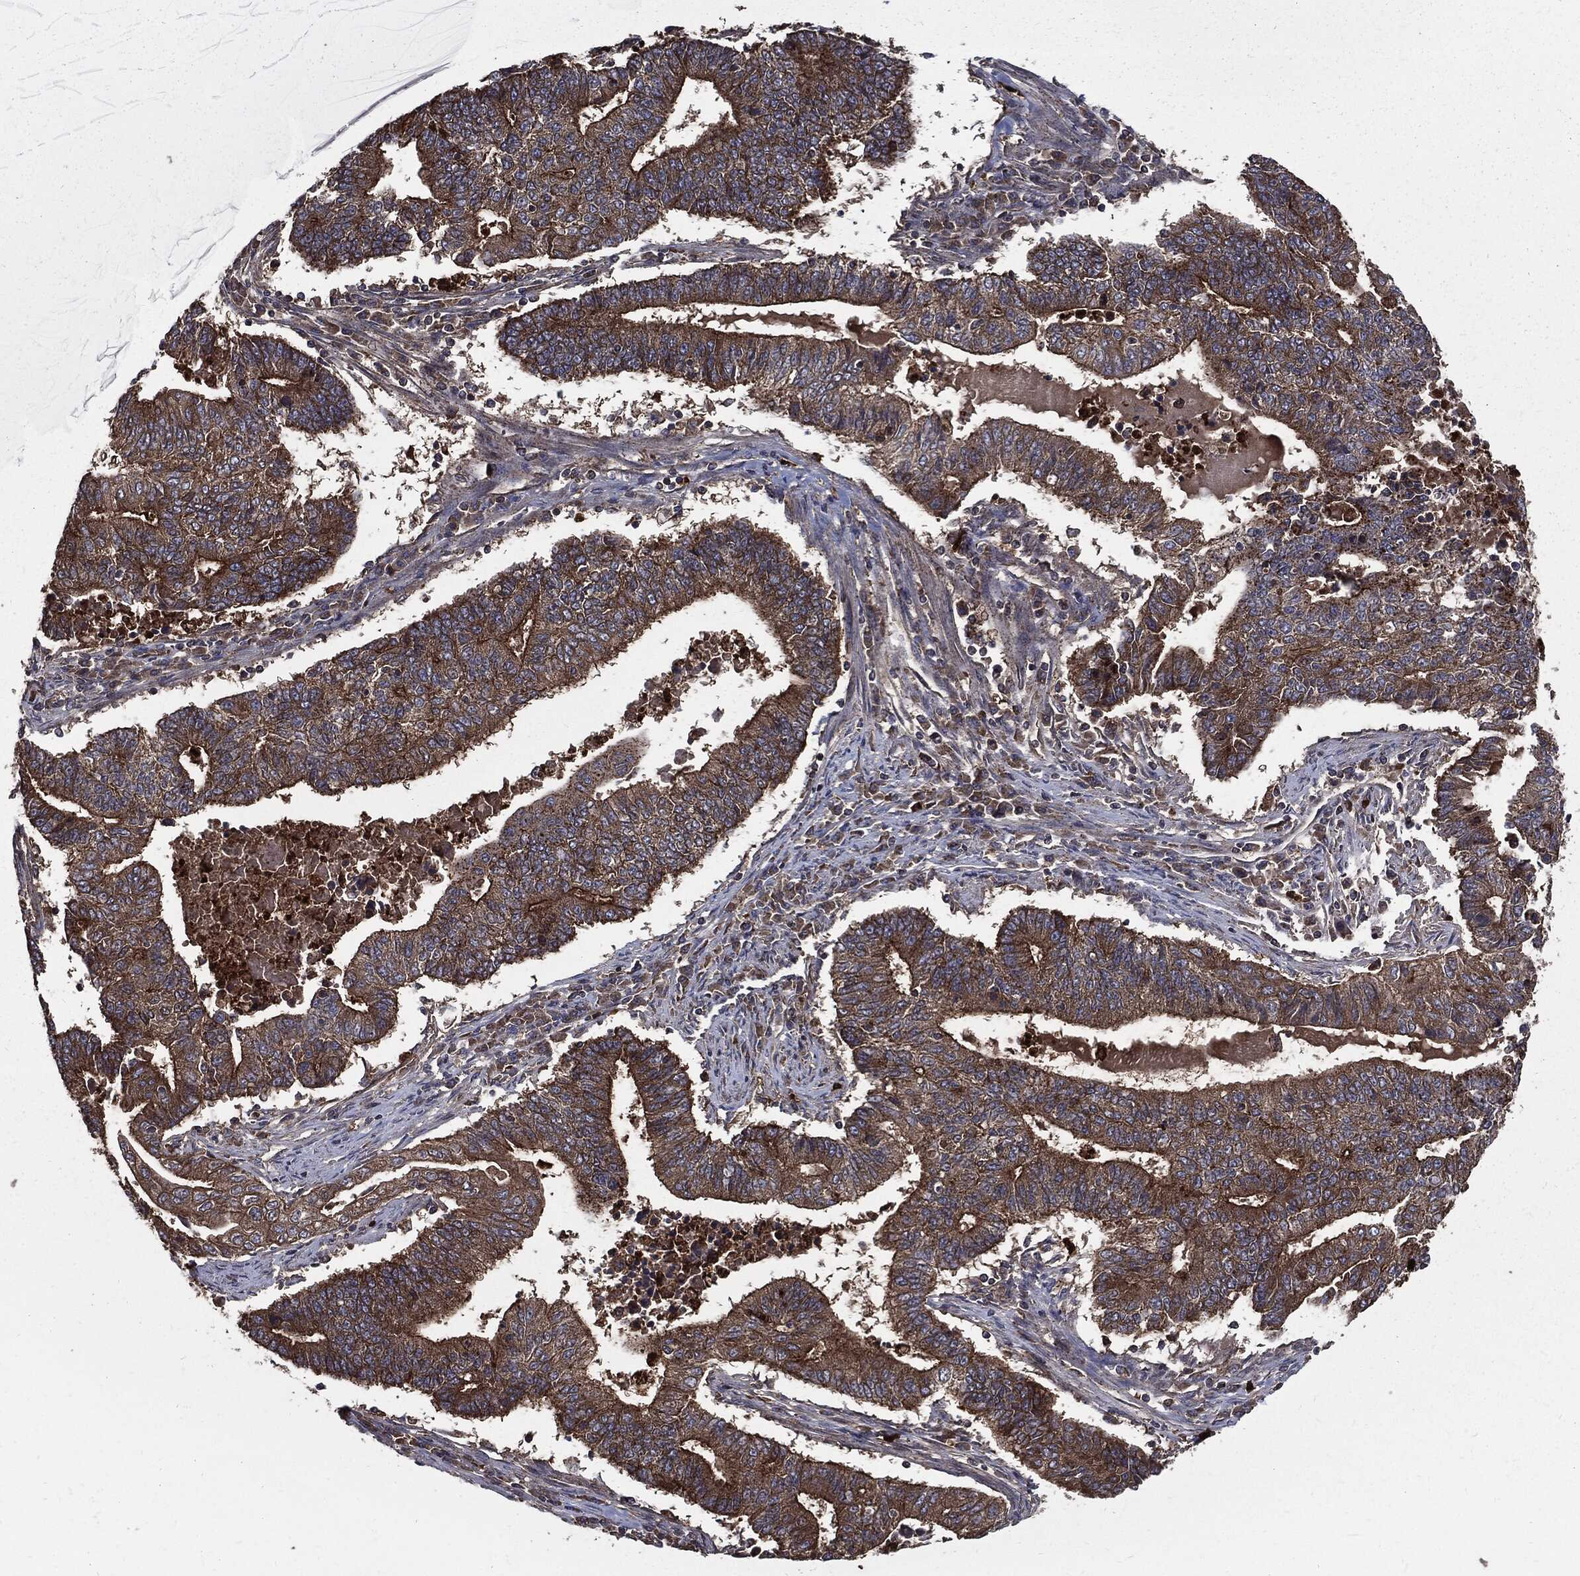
{"staining": {"intensity": "strong", "quantity": "25%-75%", "location": "cytoplasmic/membranous"}, "tissue": "endometrial cancer", "cell_type": "Tumor cells", "image_type": "cancer", "snomed": [{"axis": "morphology", "description": "Adenocarcinoma, NOS"}, {"axis": "topography", "description": "Uterus"}, {"axis": "topography", "description": "Endometrium"}], "caption": "This micrograph exhibits immunohistochemistry staining of adenocarcinoma (endometrial), with high strong cytoplasmic/membranous expression in about 25%-75% of tumor cells.", "gene": "PDCD6IP", "patient": {"sex": "female", "age": 54}}